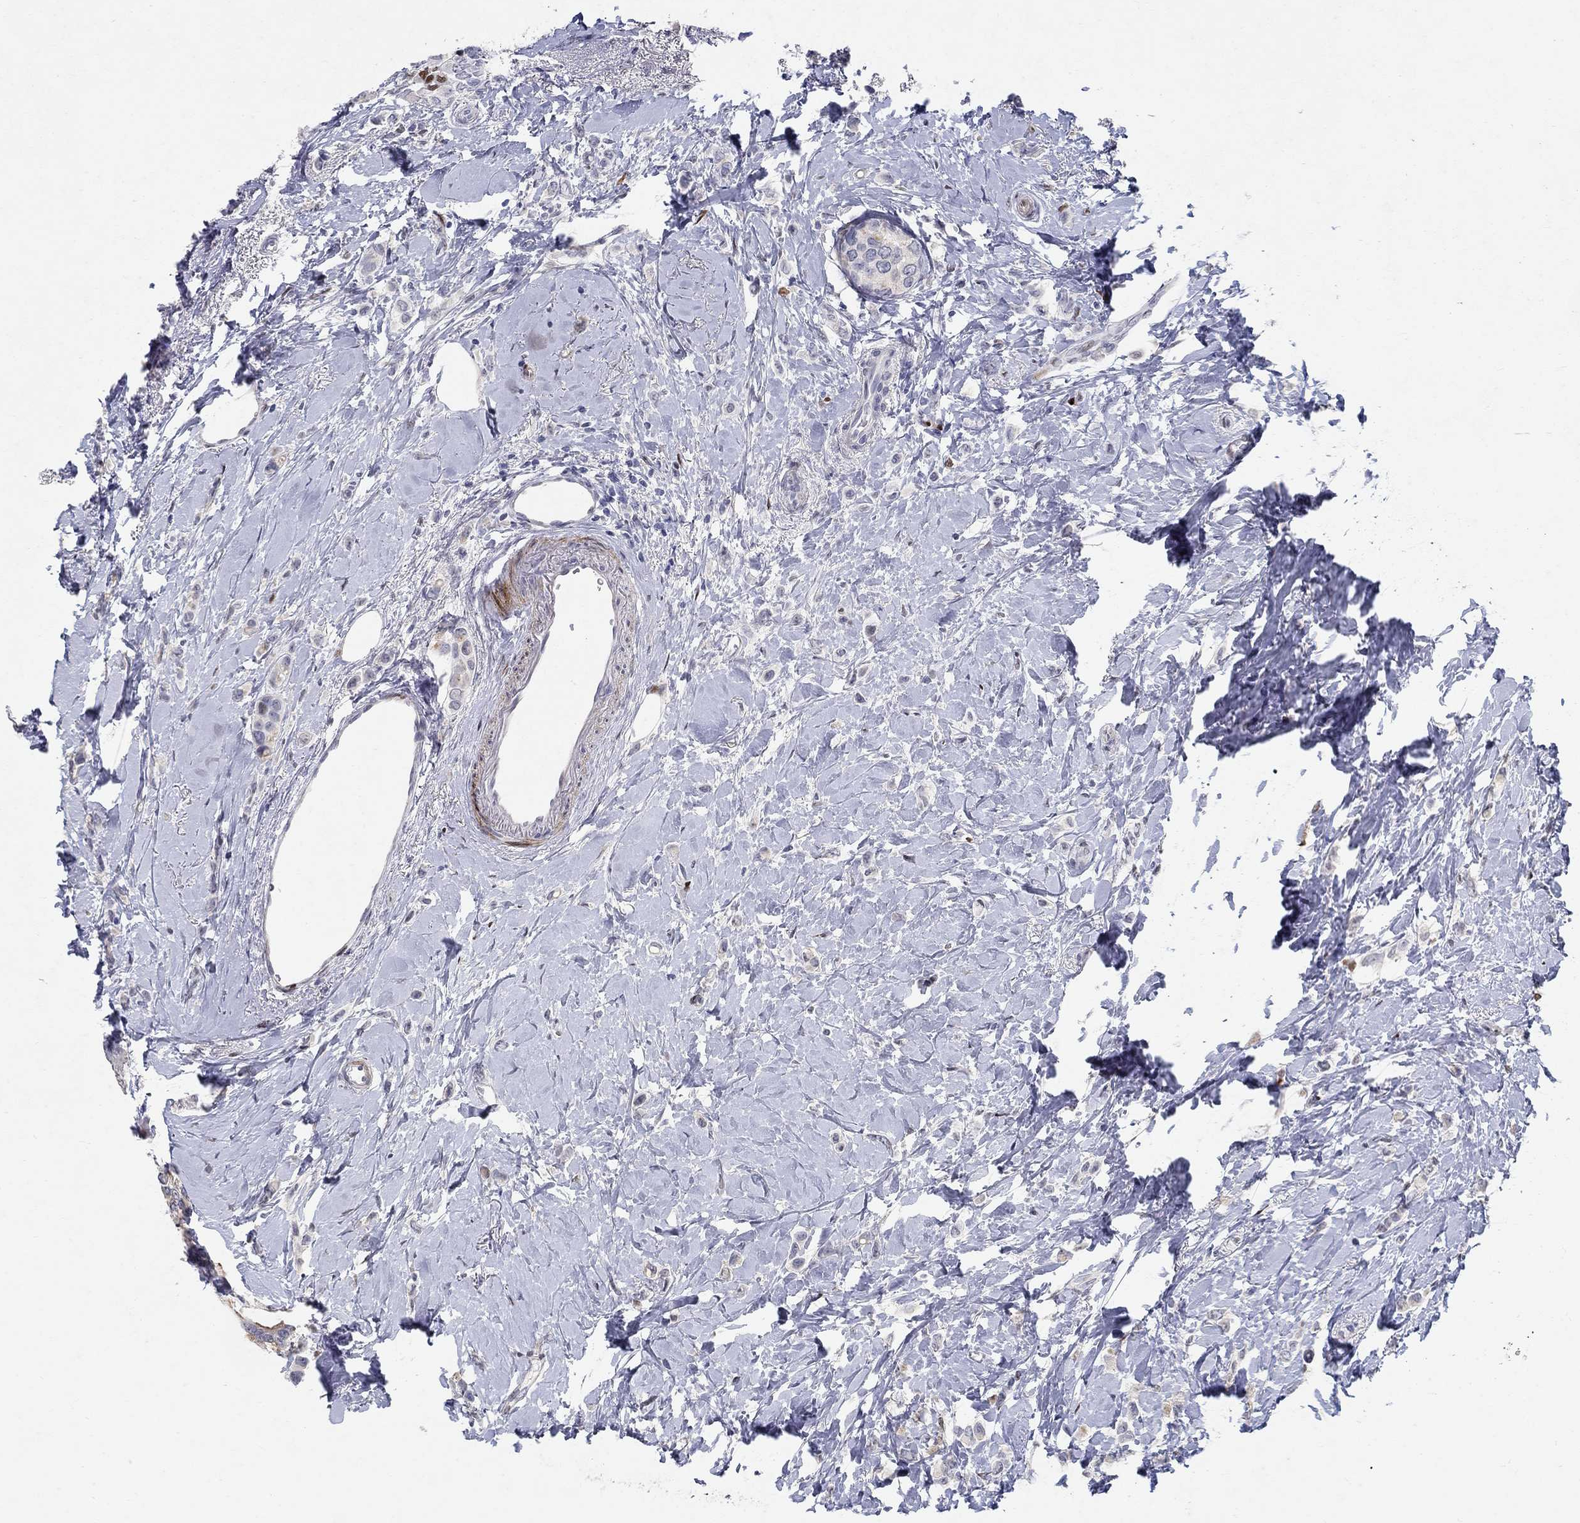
{"staining": {"intensity": "negative", "quantity": "none", "location": "none"}, "tissue": "breast cancer", "cell_type": "Tumor cells", "image_type": "cancer", "snomed": [{"axis": "morphology", "description": "Lobular carcinoma"}, {"axis": "topography", "description": "Breast"}], "caption": "An immunohistochemistry (IHC) histopathology image of breast cancer is shown. There is no staining in tumor cells of breast cancer. Brightfield microscopy of IHC stained with DAB (brown) and hematoxylin (blue), captured at high magnification.", "gene": "RAPGEF5", "patient": {"sex": "female", "age": 66}}